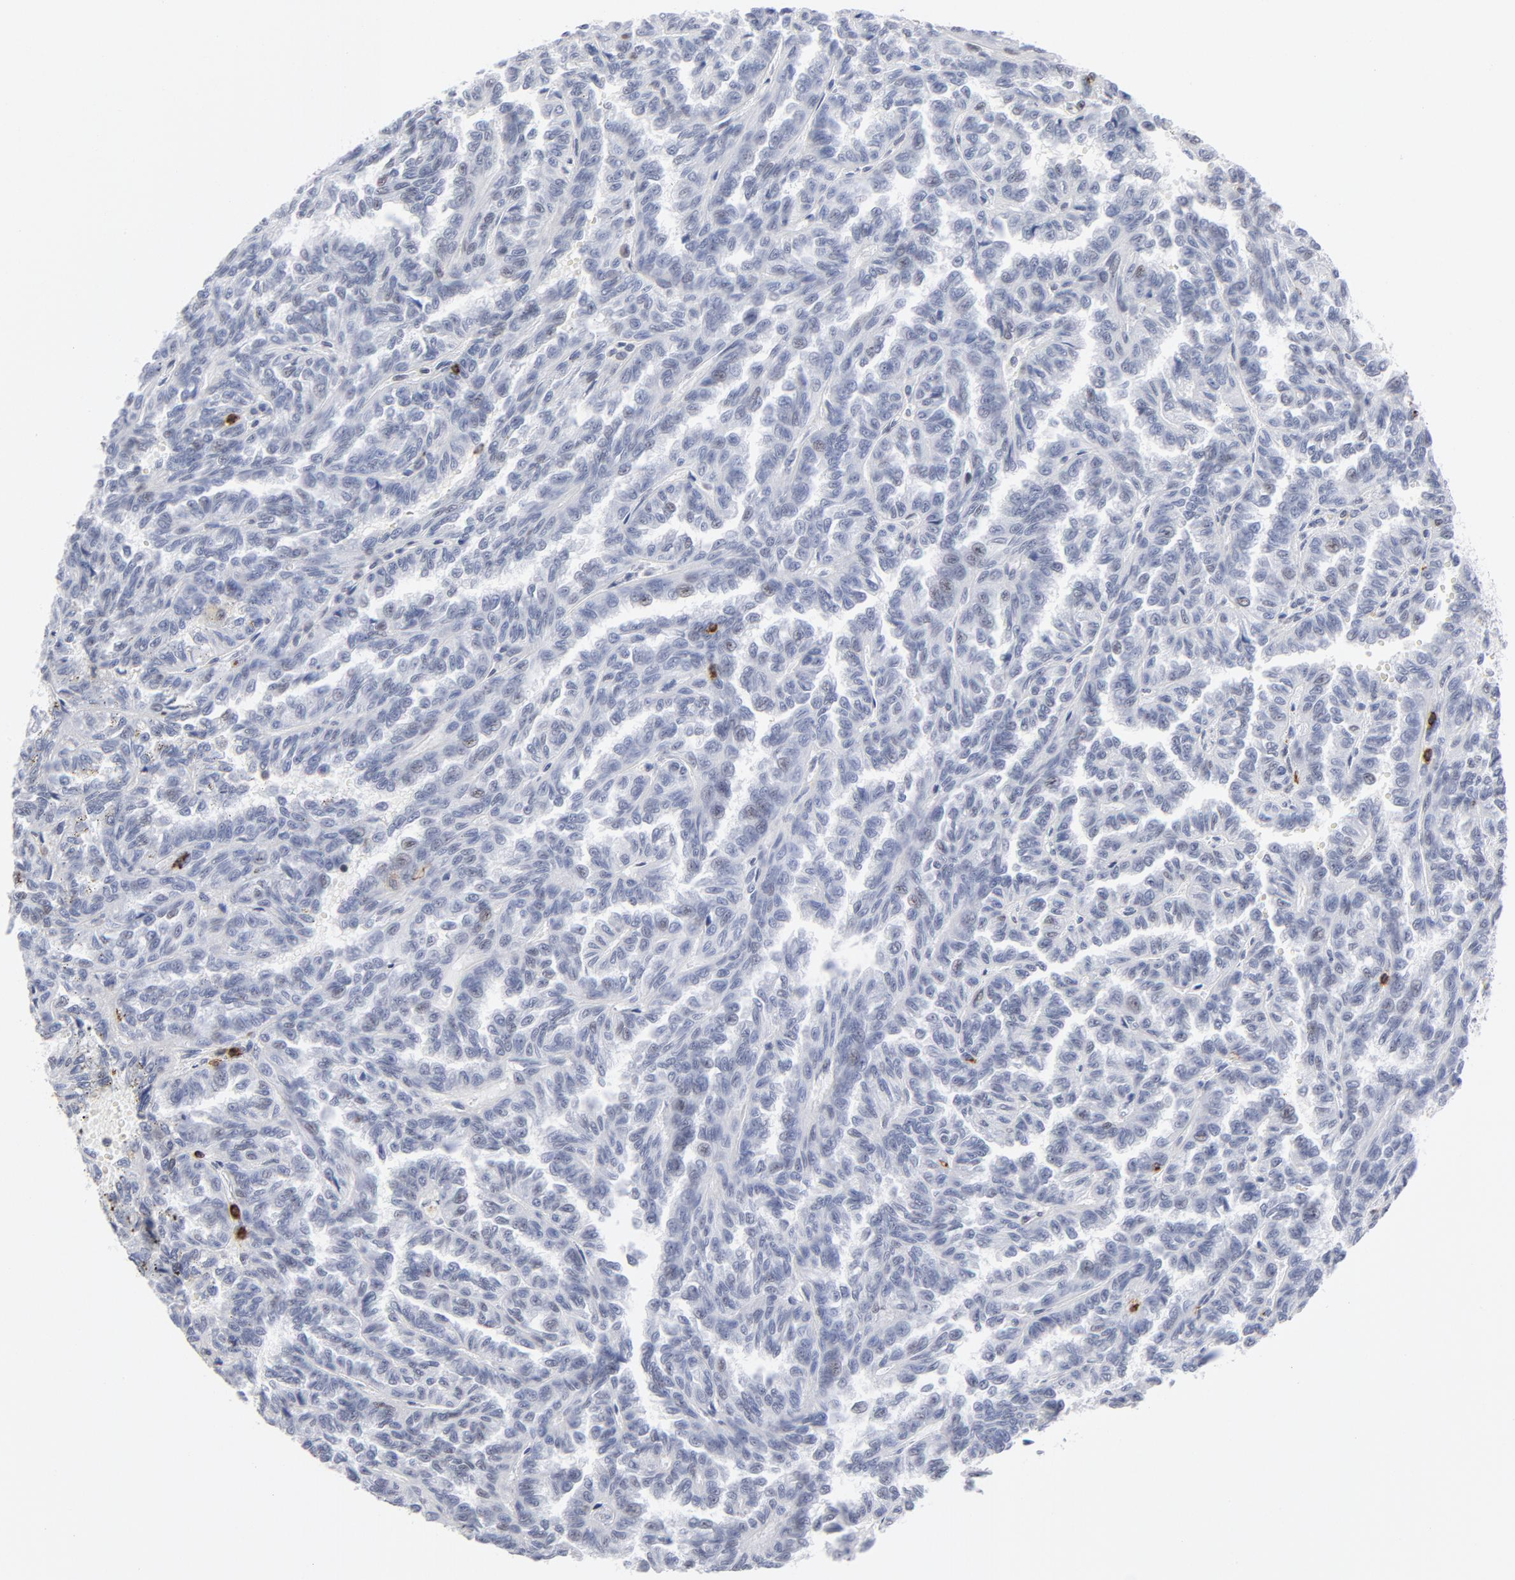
{"staining": {"intensity": "weak", "quantity": "<25%", "location": "nuclear"}, "tissue": "renal cancer", "cell_type": "Tumor cells", "image_type": "cancer", "snomed": [{"axis": "morphology", "description": "Inflammation, NOS"}, {"axis": "morphology", "description": "Adenocarcinoma, NOS"}, {"axis": "topography", "description": "Kidney"}], "caption": "IHC of renal adenocarcinoma reveals no staining in tumor cells.", "gene": "CD2", "patient": {"sex": "male", "age": 68}}